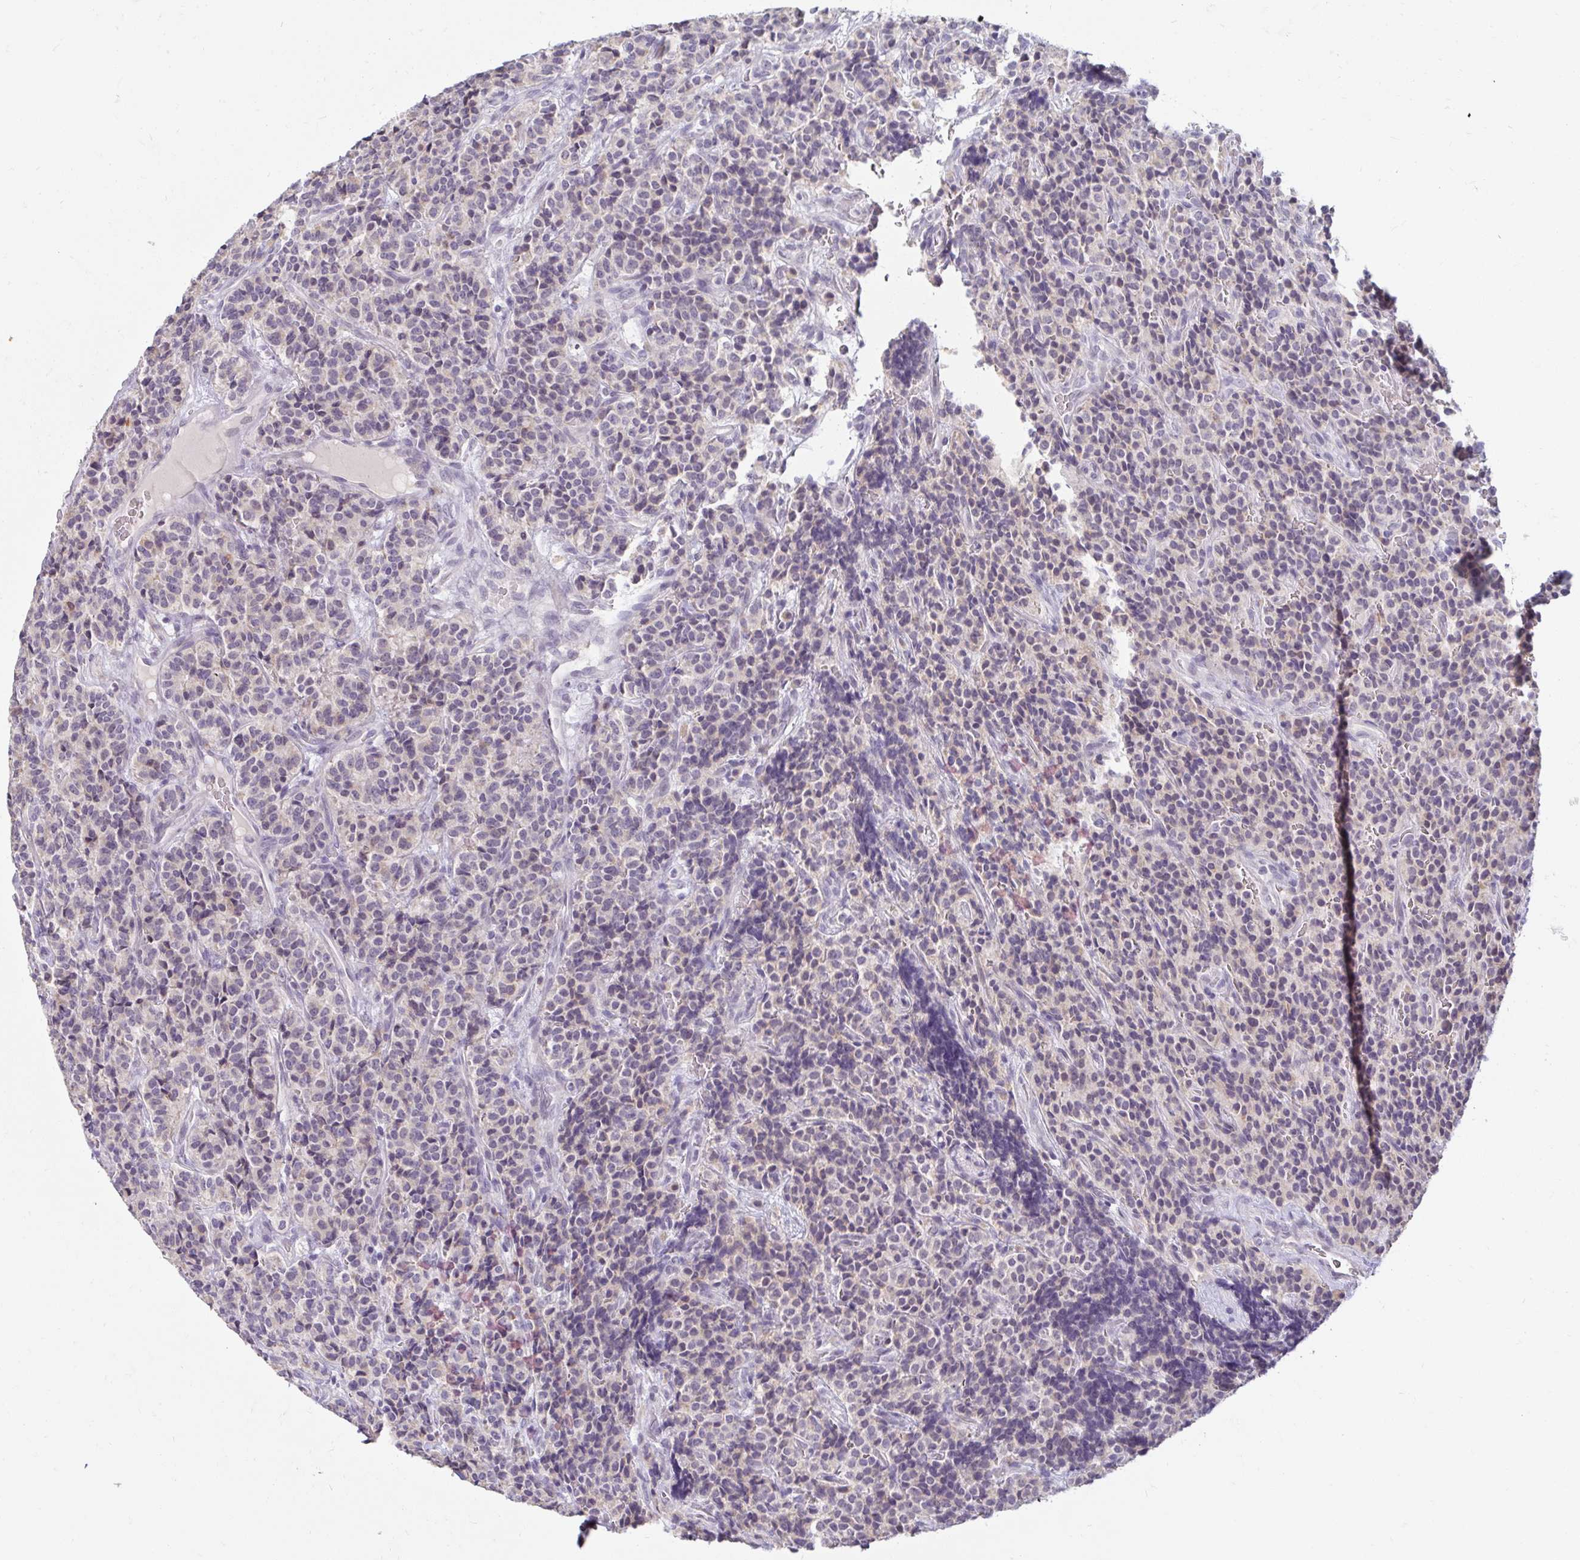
{"staining": {"intensity": "negative", "quantity": "none", "location": "none"}, "tissue": "carcinoid", "cell_type": "Tumor cells", "image_type": "cancer", "snomed": [{"axis": "morphology", "description": "Carcinoid, malignant, NOS"}, {"axis": "topography", "description": "Pancreas"}], "caption": "Tumor cells are negative for brown protein staining in carcinoid.", "gene": "DDN", "patient": {"sex": "male", "age": 36}}